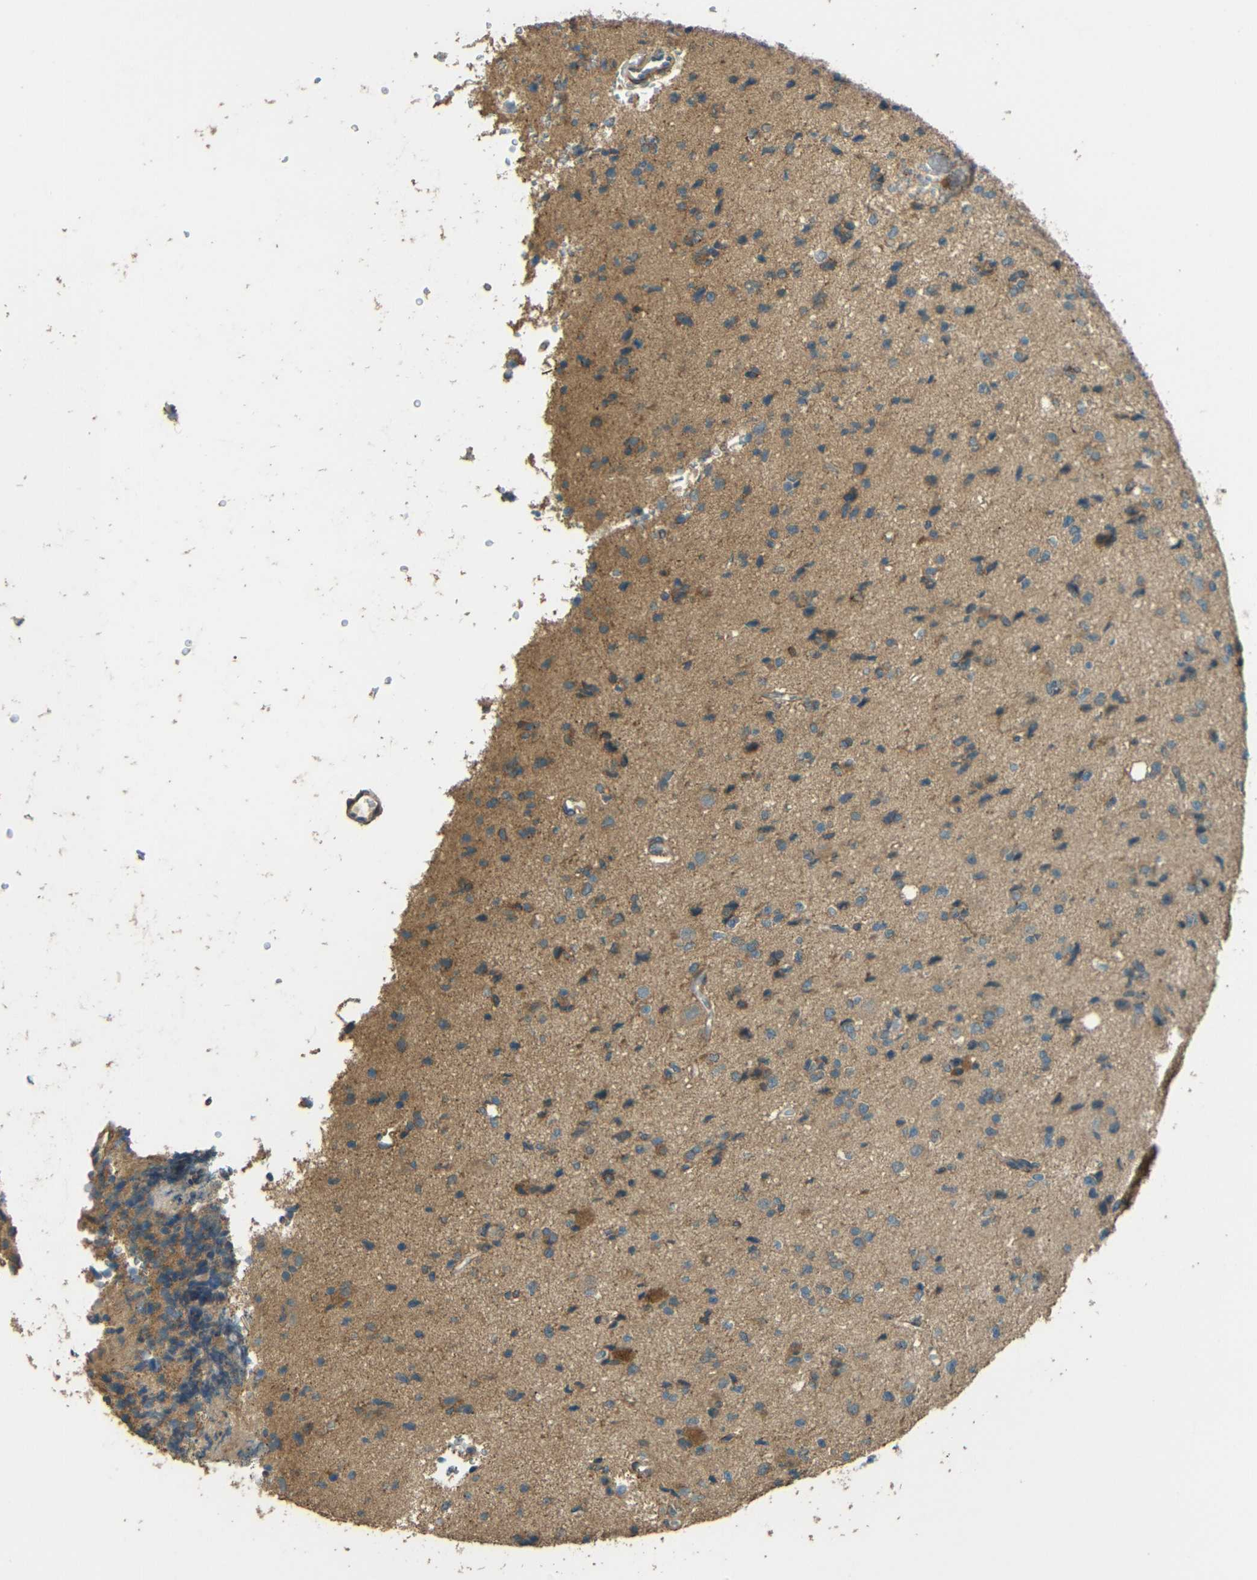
{"staining": {"intensity": "weak", "quantity": "25%-75%", "location": "cytoplasmic/membranous"}, "tissue": "glioma", "cell_type": "Tumor cells", "image_type": "cancer", "snomed": [{"axis": "morphology", "description": "Glioma, malignant, High grade"}, {"axis": "topography", "description": "pancreas cauda"}], "caption": "A brown stain shows weak cytoplasmic/membranous positivity of a protein in malignant glioma (high-grade) tumor cells. (IHC, brightfield microscopy, high magnification).", "gene": "ACACA", "patient": {"sex": "male", "age": 60}}